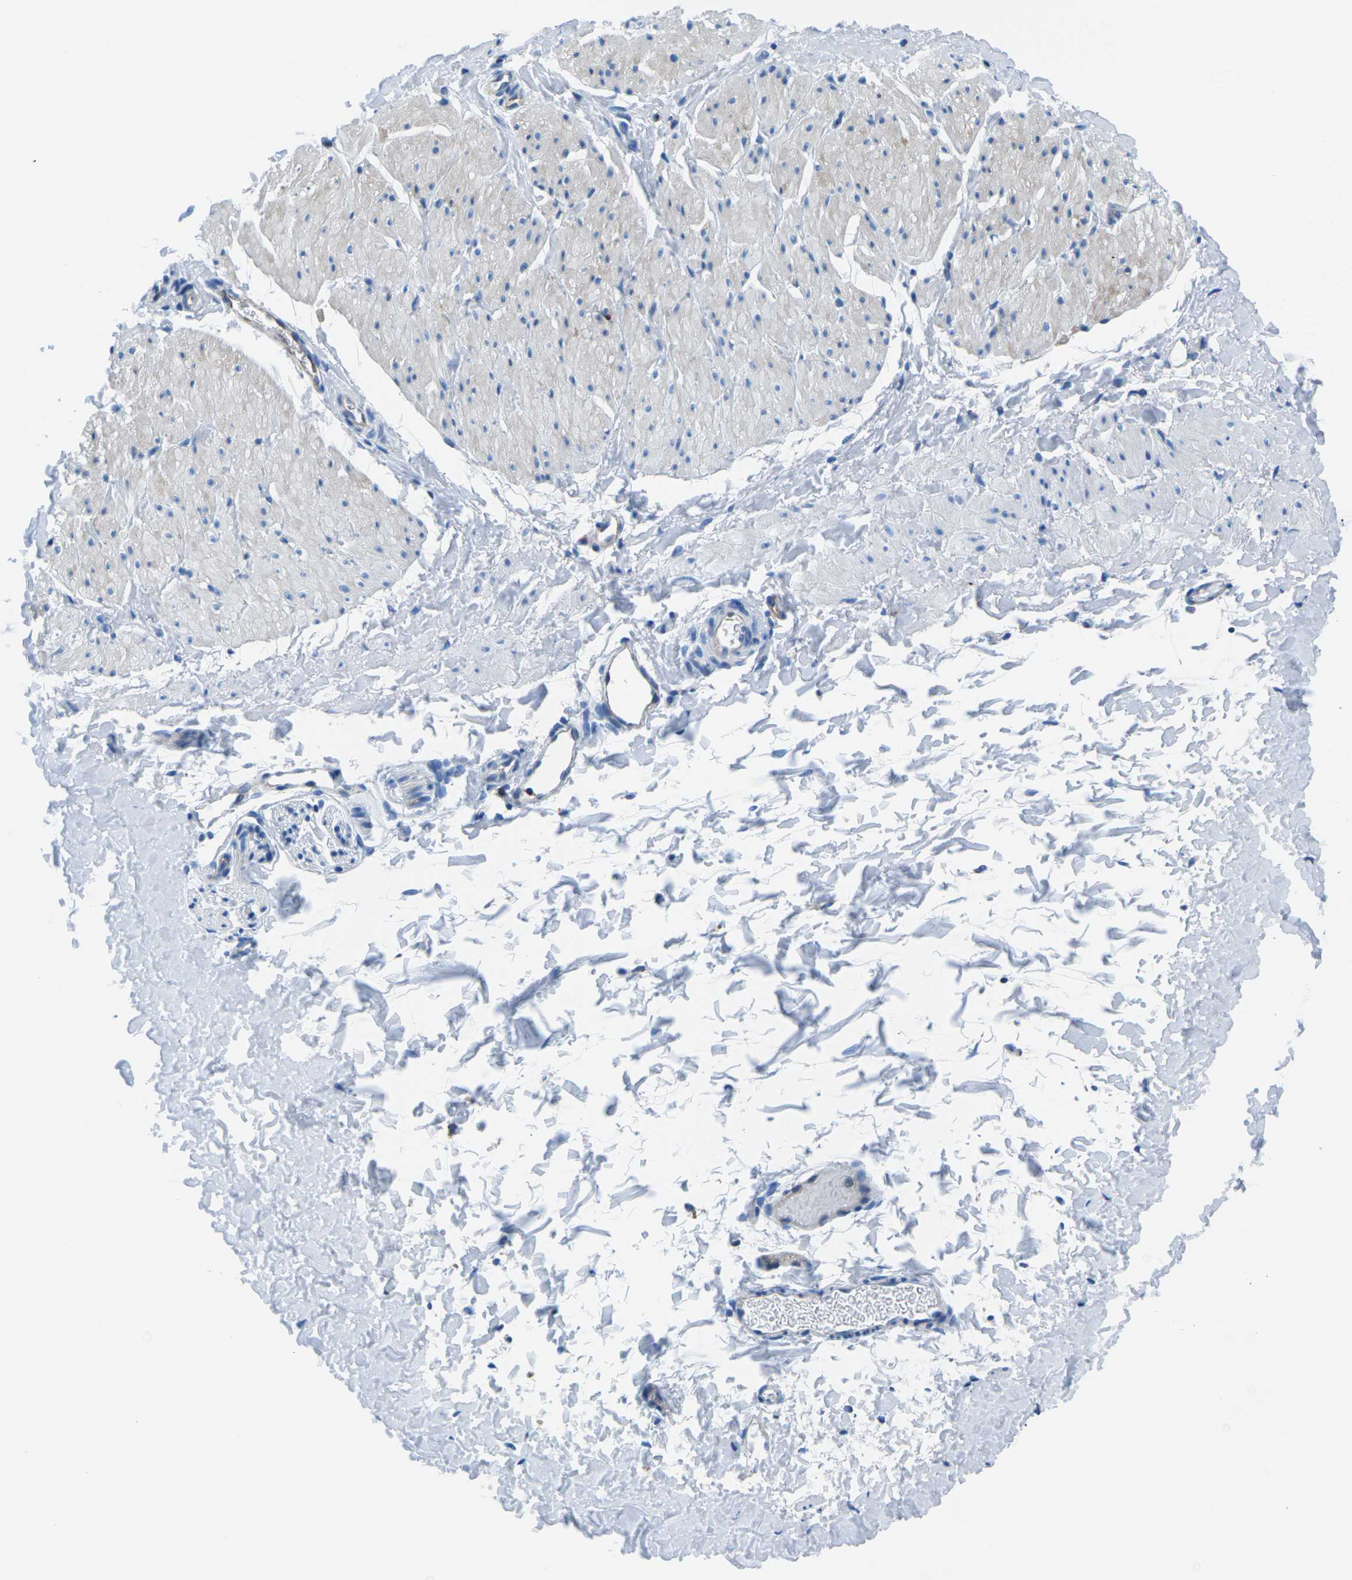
{"staining": {"intensity": "negative", "quantity": "none", "location": "none"}, "tissue": "smooth muscle", "cell_type": "Smooth muscle cells", "image_type": "normal", "snomed": [{"axis": "morphology", "description": "Normal tissue, NOS"}, {"axis": "topography", "description": "Smooth muscle"}], "caption": "IHC photomicrograph of unremarkable smooth muscle stained for a protein (brown), which reveals no positivity in smooth muscle cells. Brightfield microscopy of immunohistochemistry (IHC) stained with DAB (3,3'-diaminobenzidine) (brown) and hematoxylin (blue), captured at high magnification.", "gene": "SOCS4", "patient": {"sex": "male", "age": 16}}